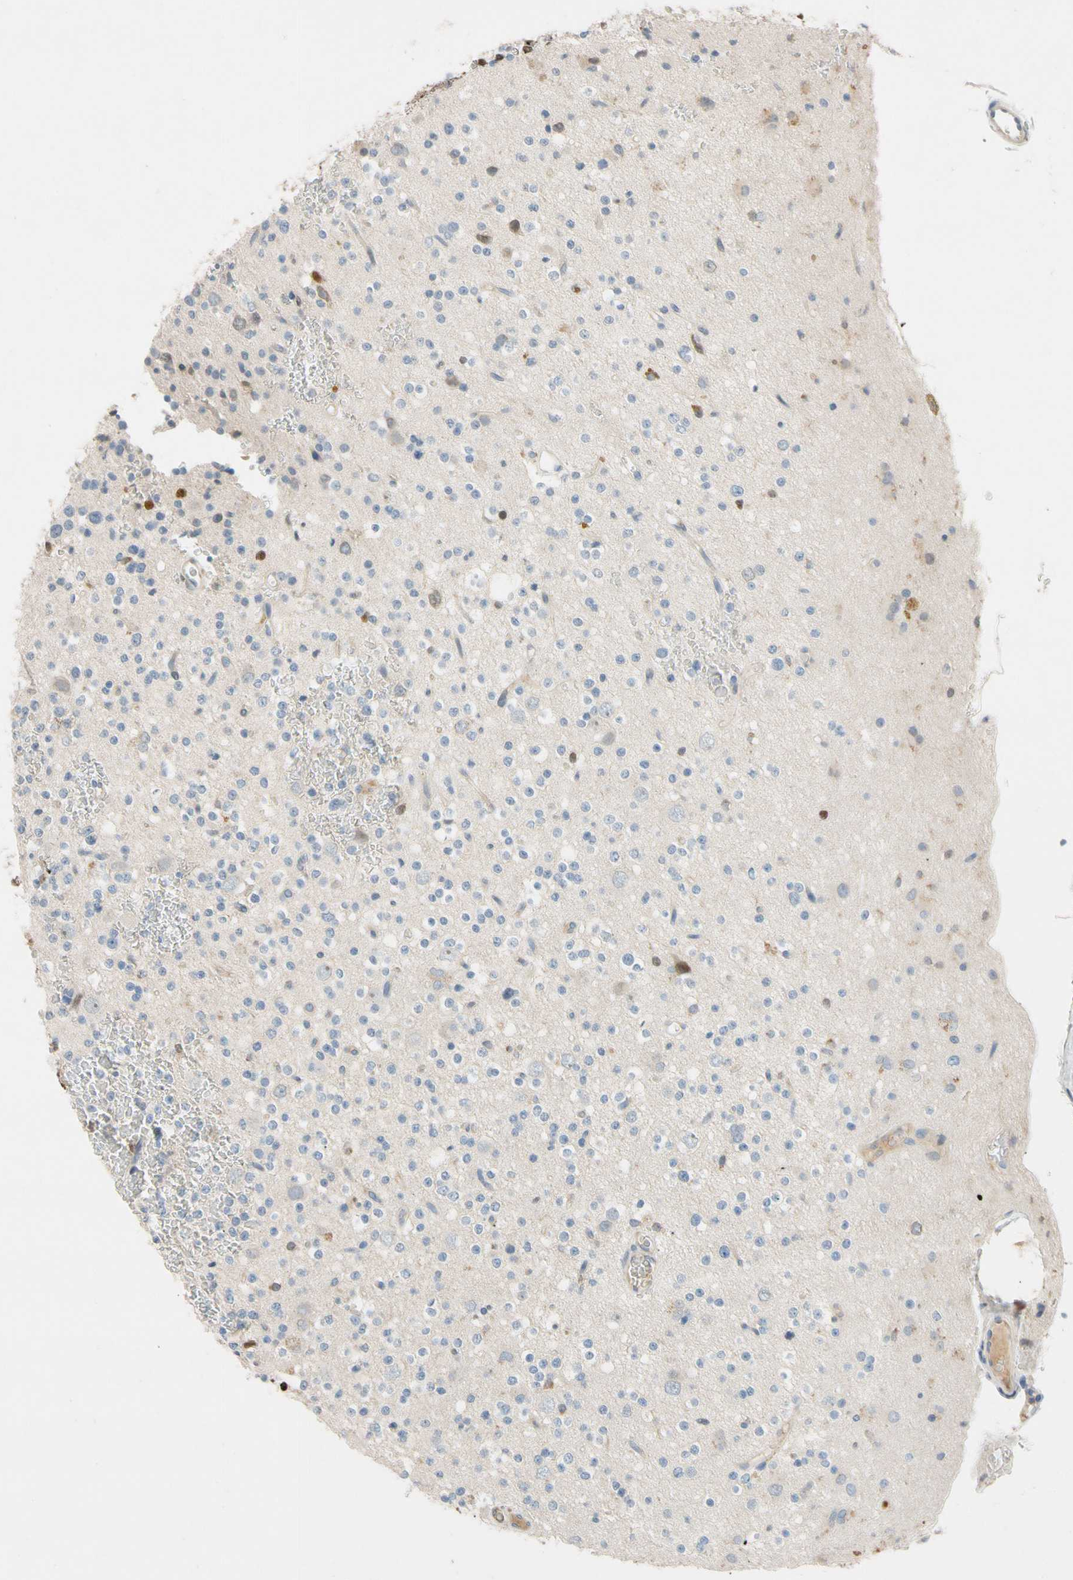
{"staining": {"intensity": "negative", "quantity": "none", "location": "none"}, "tissue": "glioma", "cell_type": "Tumor cells", "image_type": "cancer", "snomed": [{"axis": "morphology", "description": "Glioma, malignant, High grade"}, {"axis": "topography", "description": "Brain"}], "caption": "Tumor cells show no significant expression in glioma.", "gene": "SP140", "patient": {"sex": "male", "age": 47}}